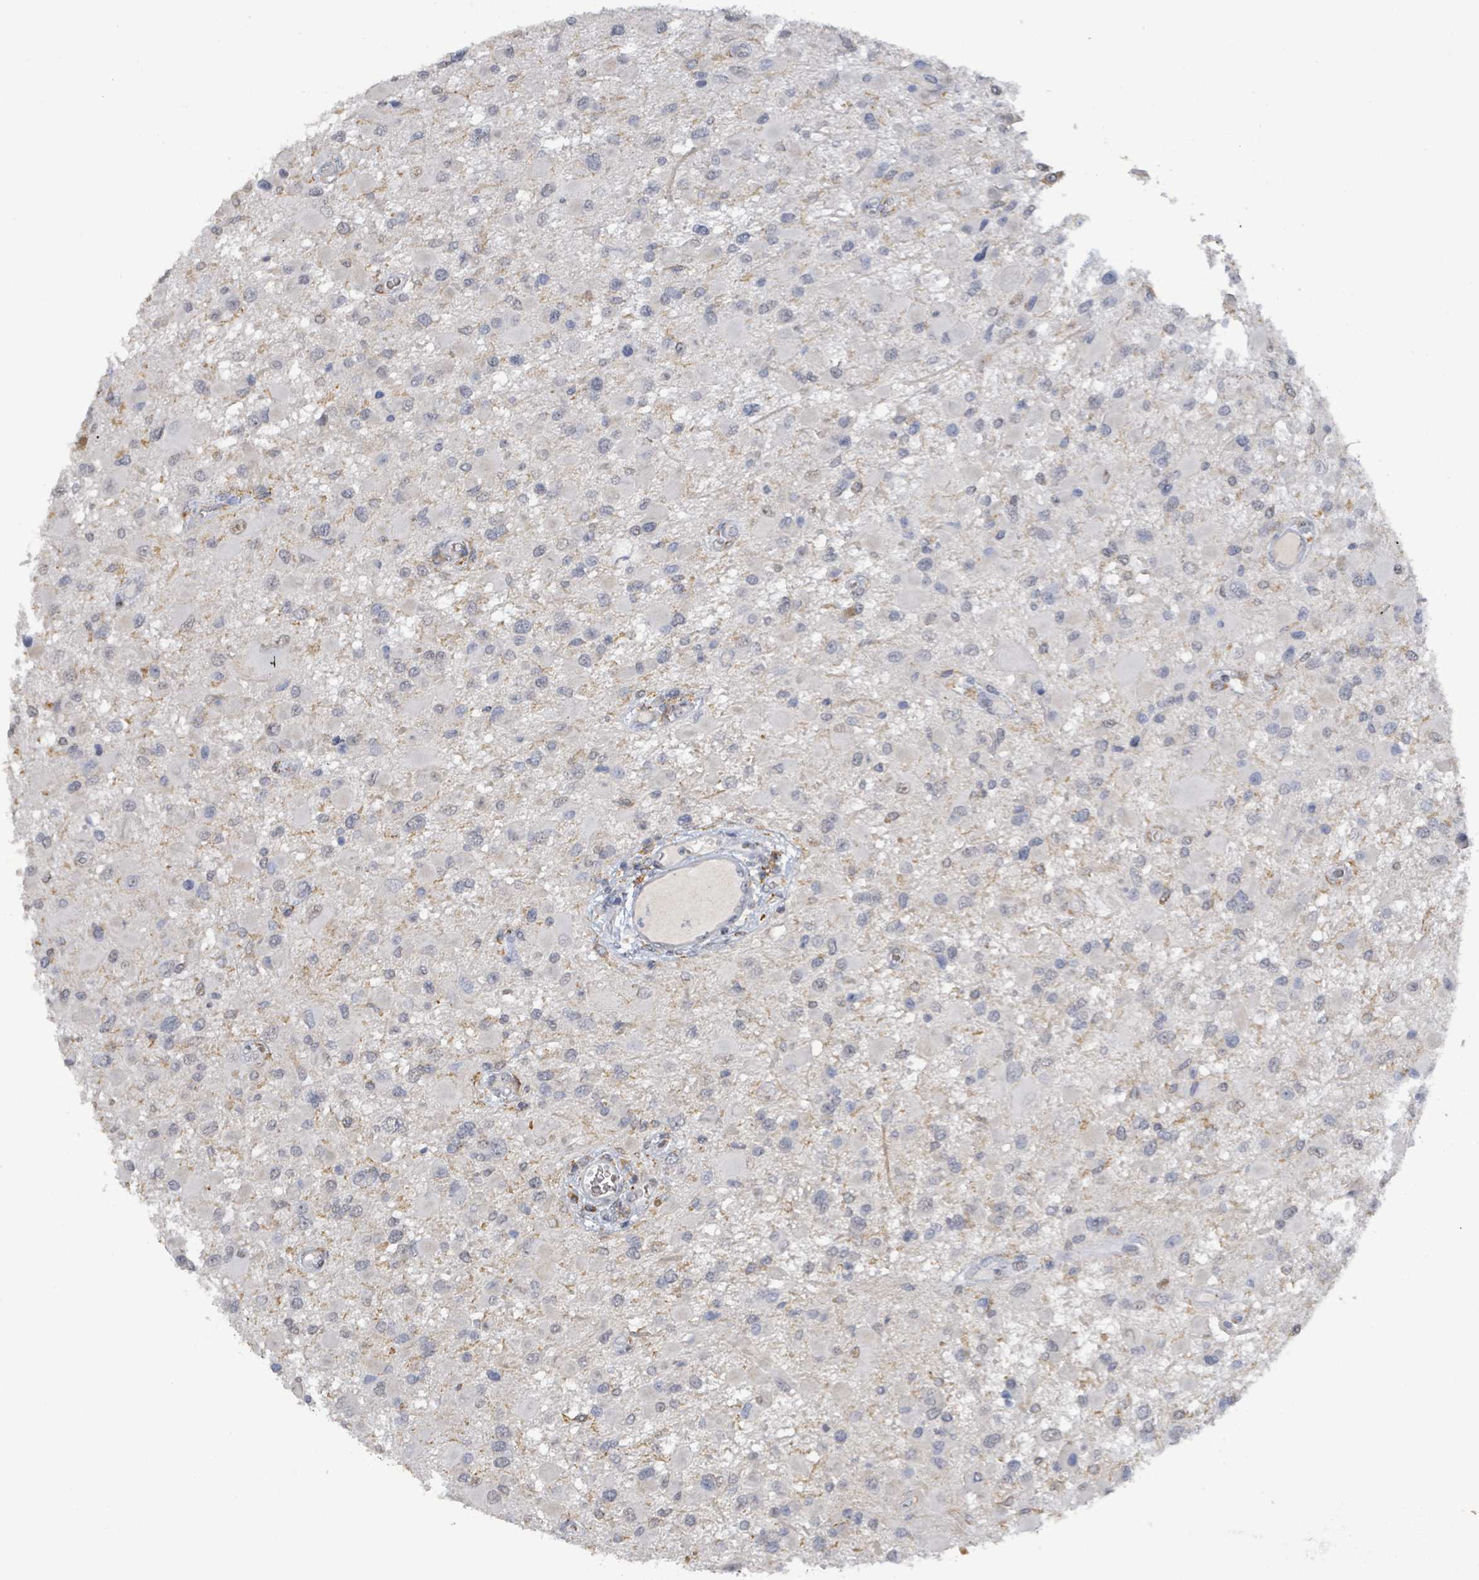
{"staining": {"intensity": "negative", "quantity": "none", "location": "none"}, "tissue": "glioma", "cell_type": "Tumor cells", "image_type": "cancer", "snomed": [{"axis": "morphology", "description": "Glioma, malignant, High grade"}, {"axis": "topography", "description": "Brain"}], "caption": "A high-resolution histopathology image shows immunohistochemistry (IHC) staining of glioma, which exhibits no significant positivity in tumor cells. Nuclei are stained in blue.", "gene": "SEBOX", "patient": {"sex": "male", "age": 53}}